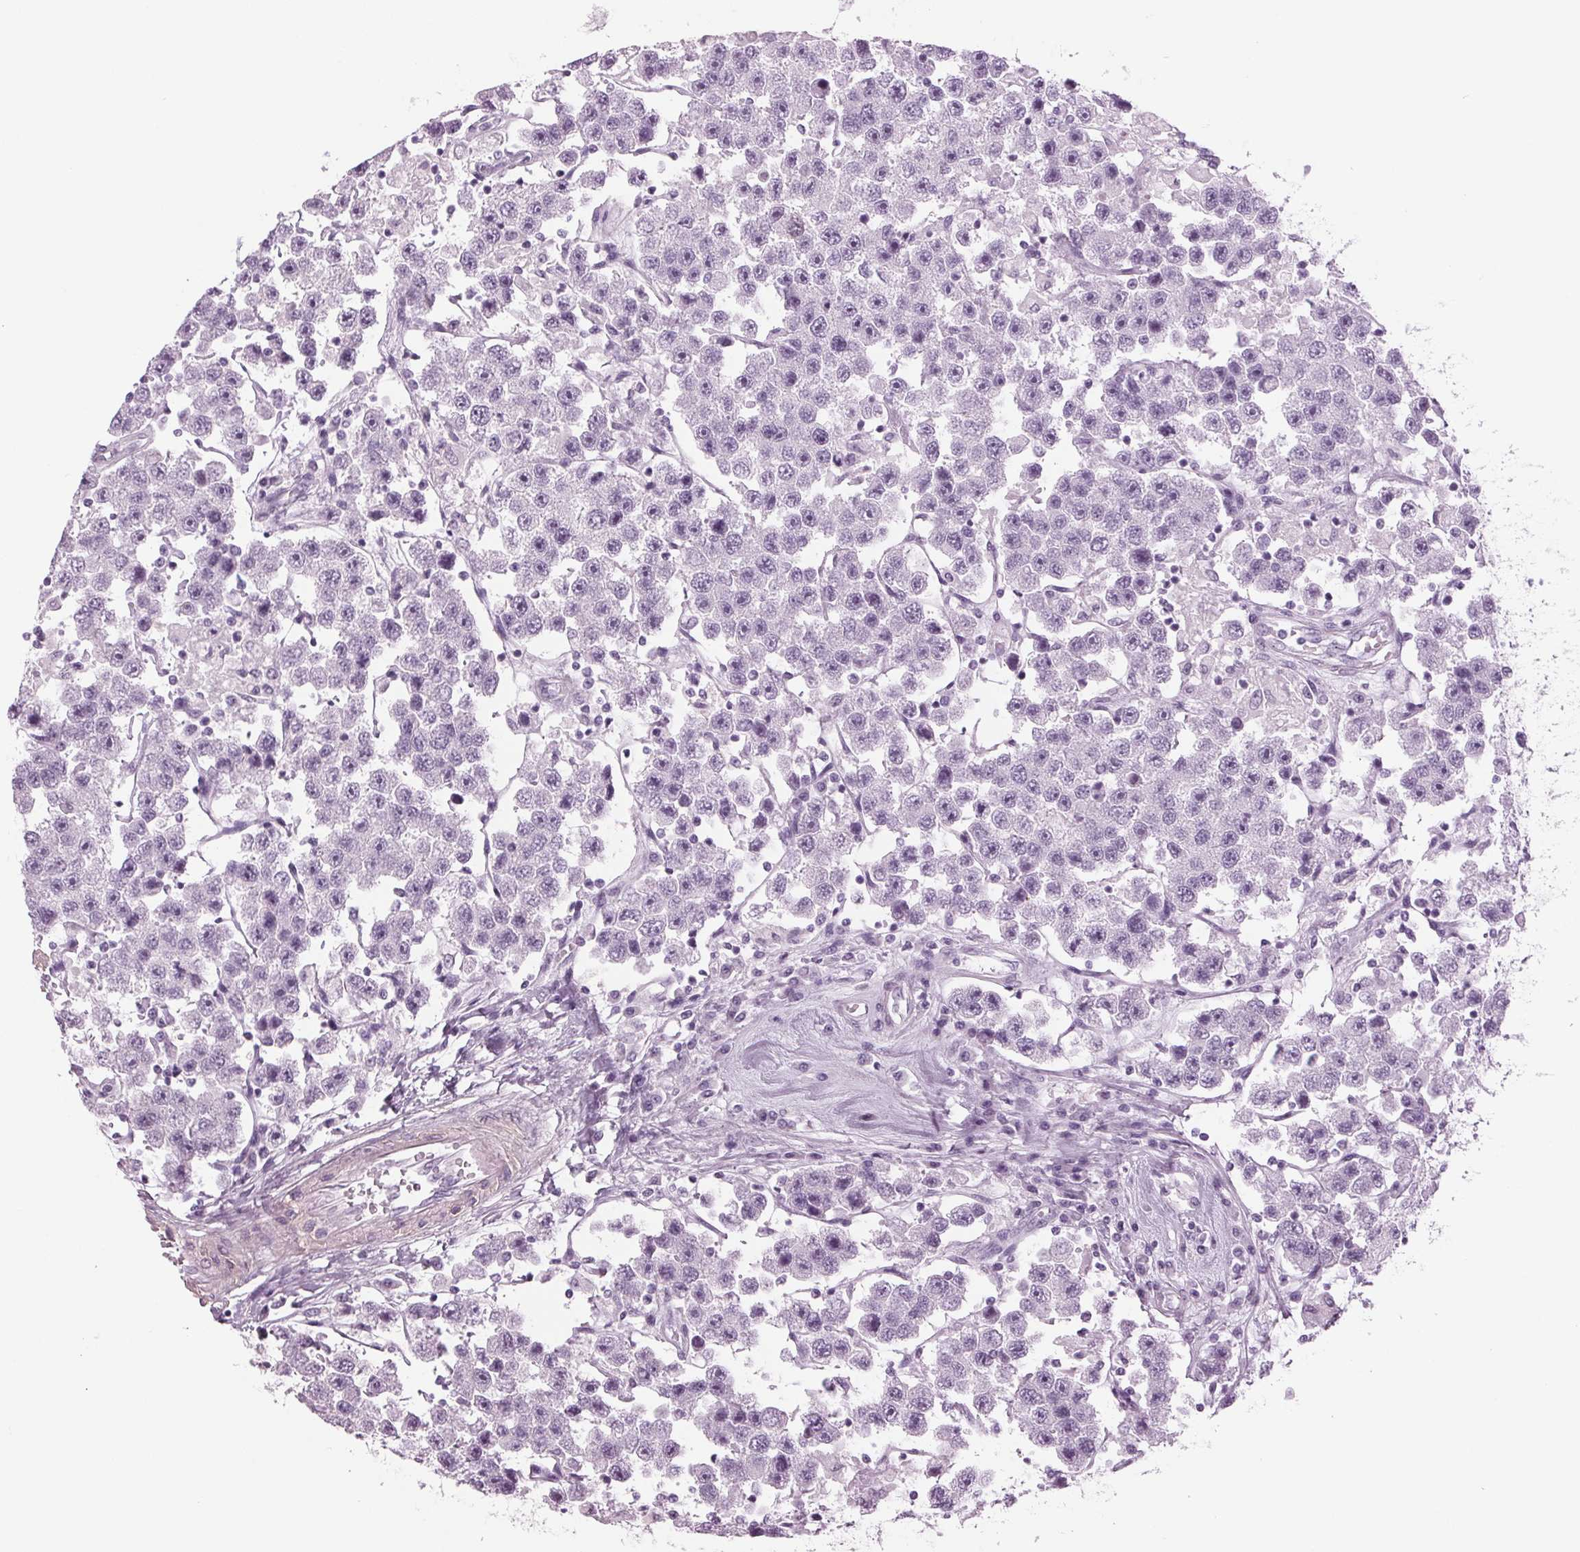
{"staining": {"intensity": "negative", "quantity": "none", "location": "none"}, "tissue": "testis cancer", "cell_type": "Tumor cells", "image_type": "cancer", "snomed": [{"axis": "morphology", "description": "Seminoma, NOS"}, {"axis": "topography", "description": "Testis"}], "caption": "DAB (3,3'-diaminobenzidine) immunohistochemical staining of testis cancer (seminoma) displays no significant positivity in tumor cells.", "gene": "BHLHE22", "patient": {"sex": "male", "age": 45}}